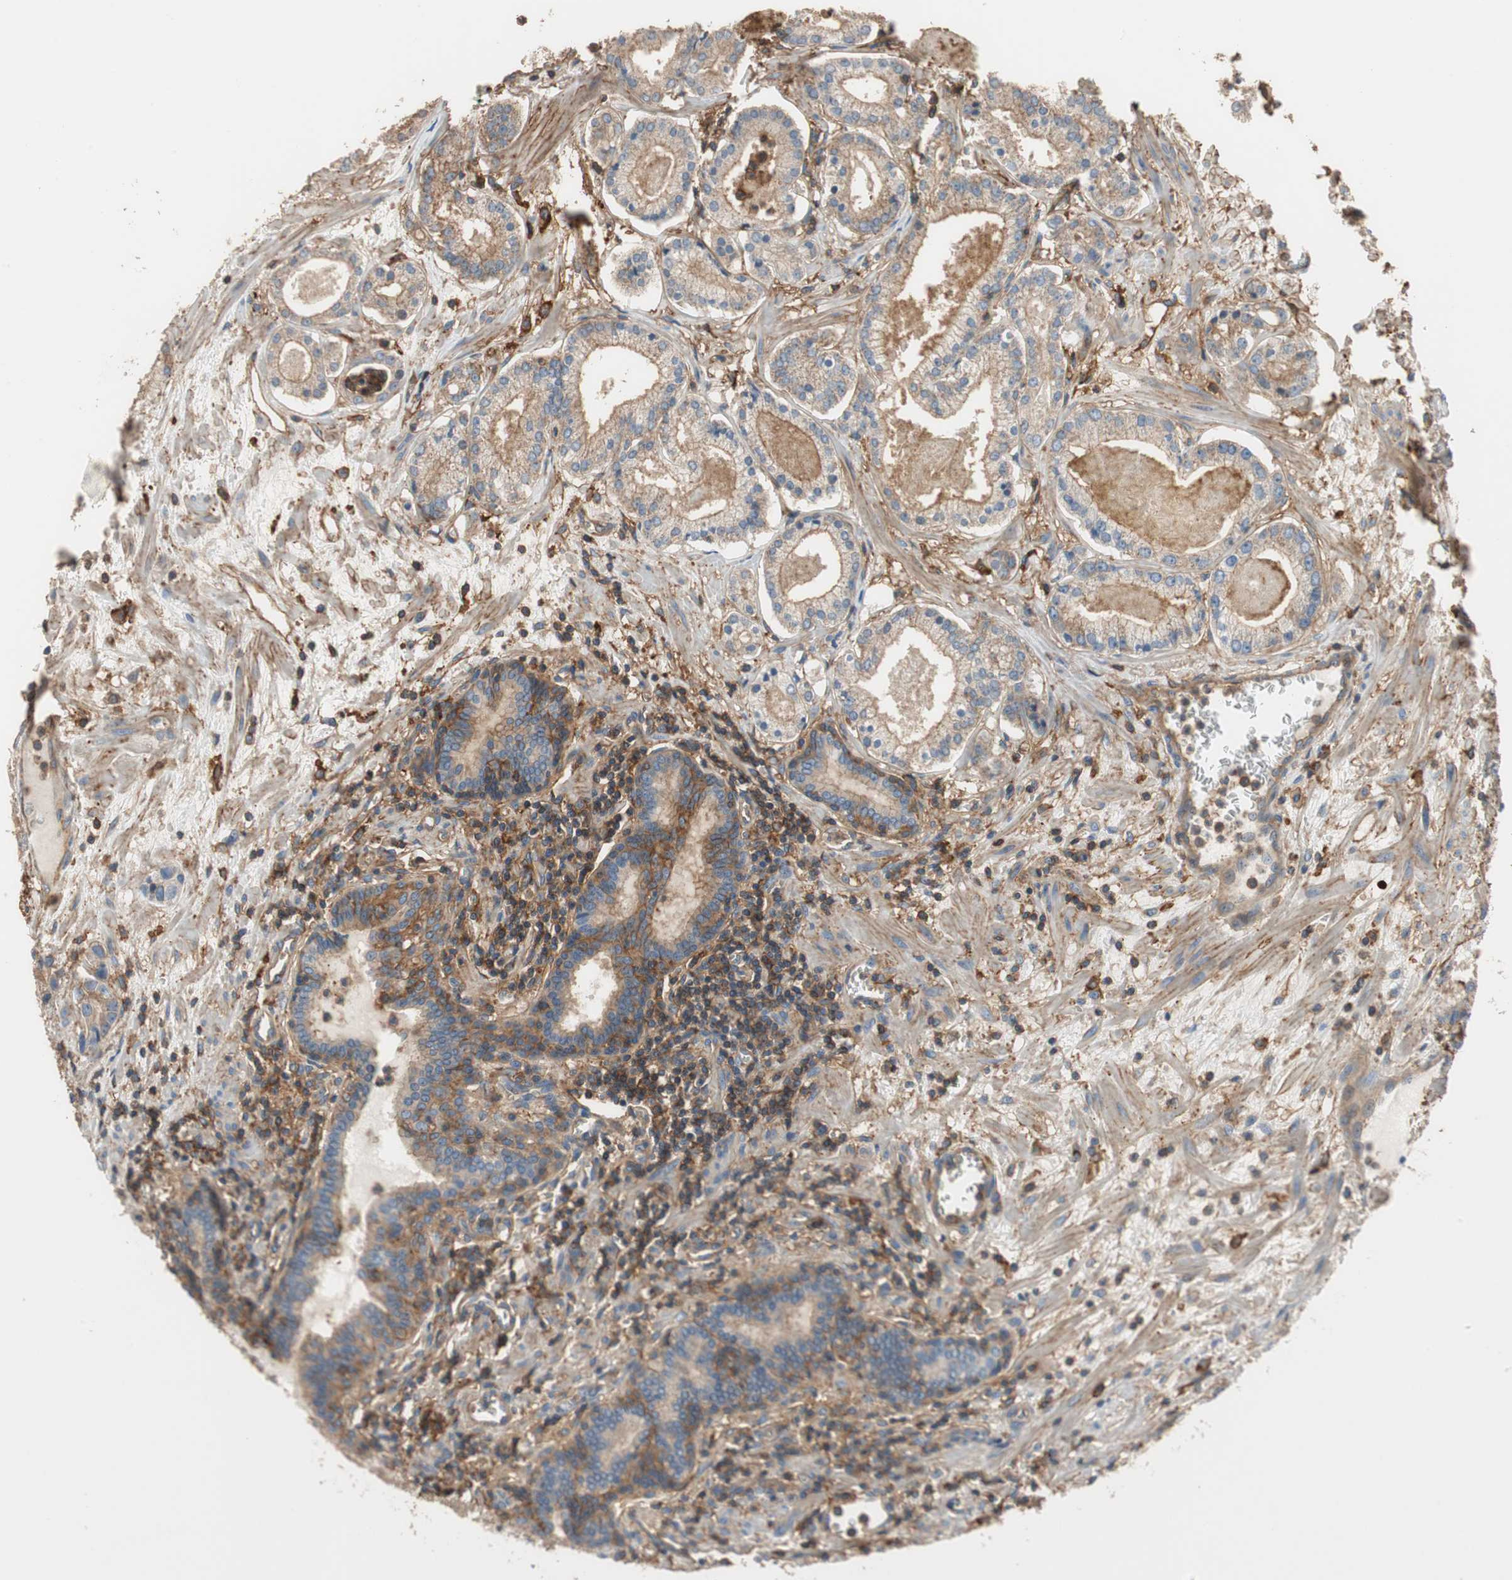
{"staining": {"intensity": "moderate", "quantity": ">75%", "location": "cytoplasmic/membranous"}, "tissue": "prostate cancer", "cell_type": "Tumor cells", "image_type": "cancer", "snomed": [{"axis": "morphology", "description": "Adenocarcinoma, Low grade"}, {"axis": "topography", "description": "Prostate"}], "caption": "Tumor cells reveal medium levels of moderate cytoplasmic/membranous positivity in approximately >75% of cells in human prostate cancer. (Brightfield microscopy of DAB IHC at high magnification).", "gene": "IL1RL1", "patient": {"sex": "male", "age": 59}}